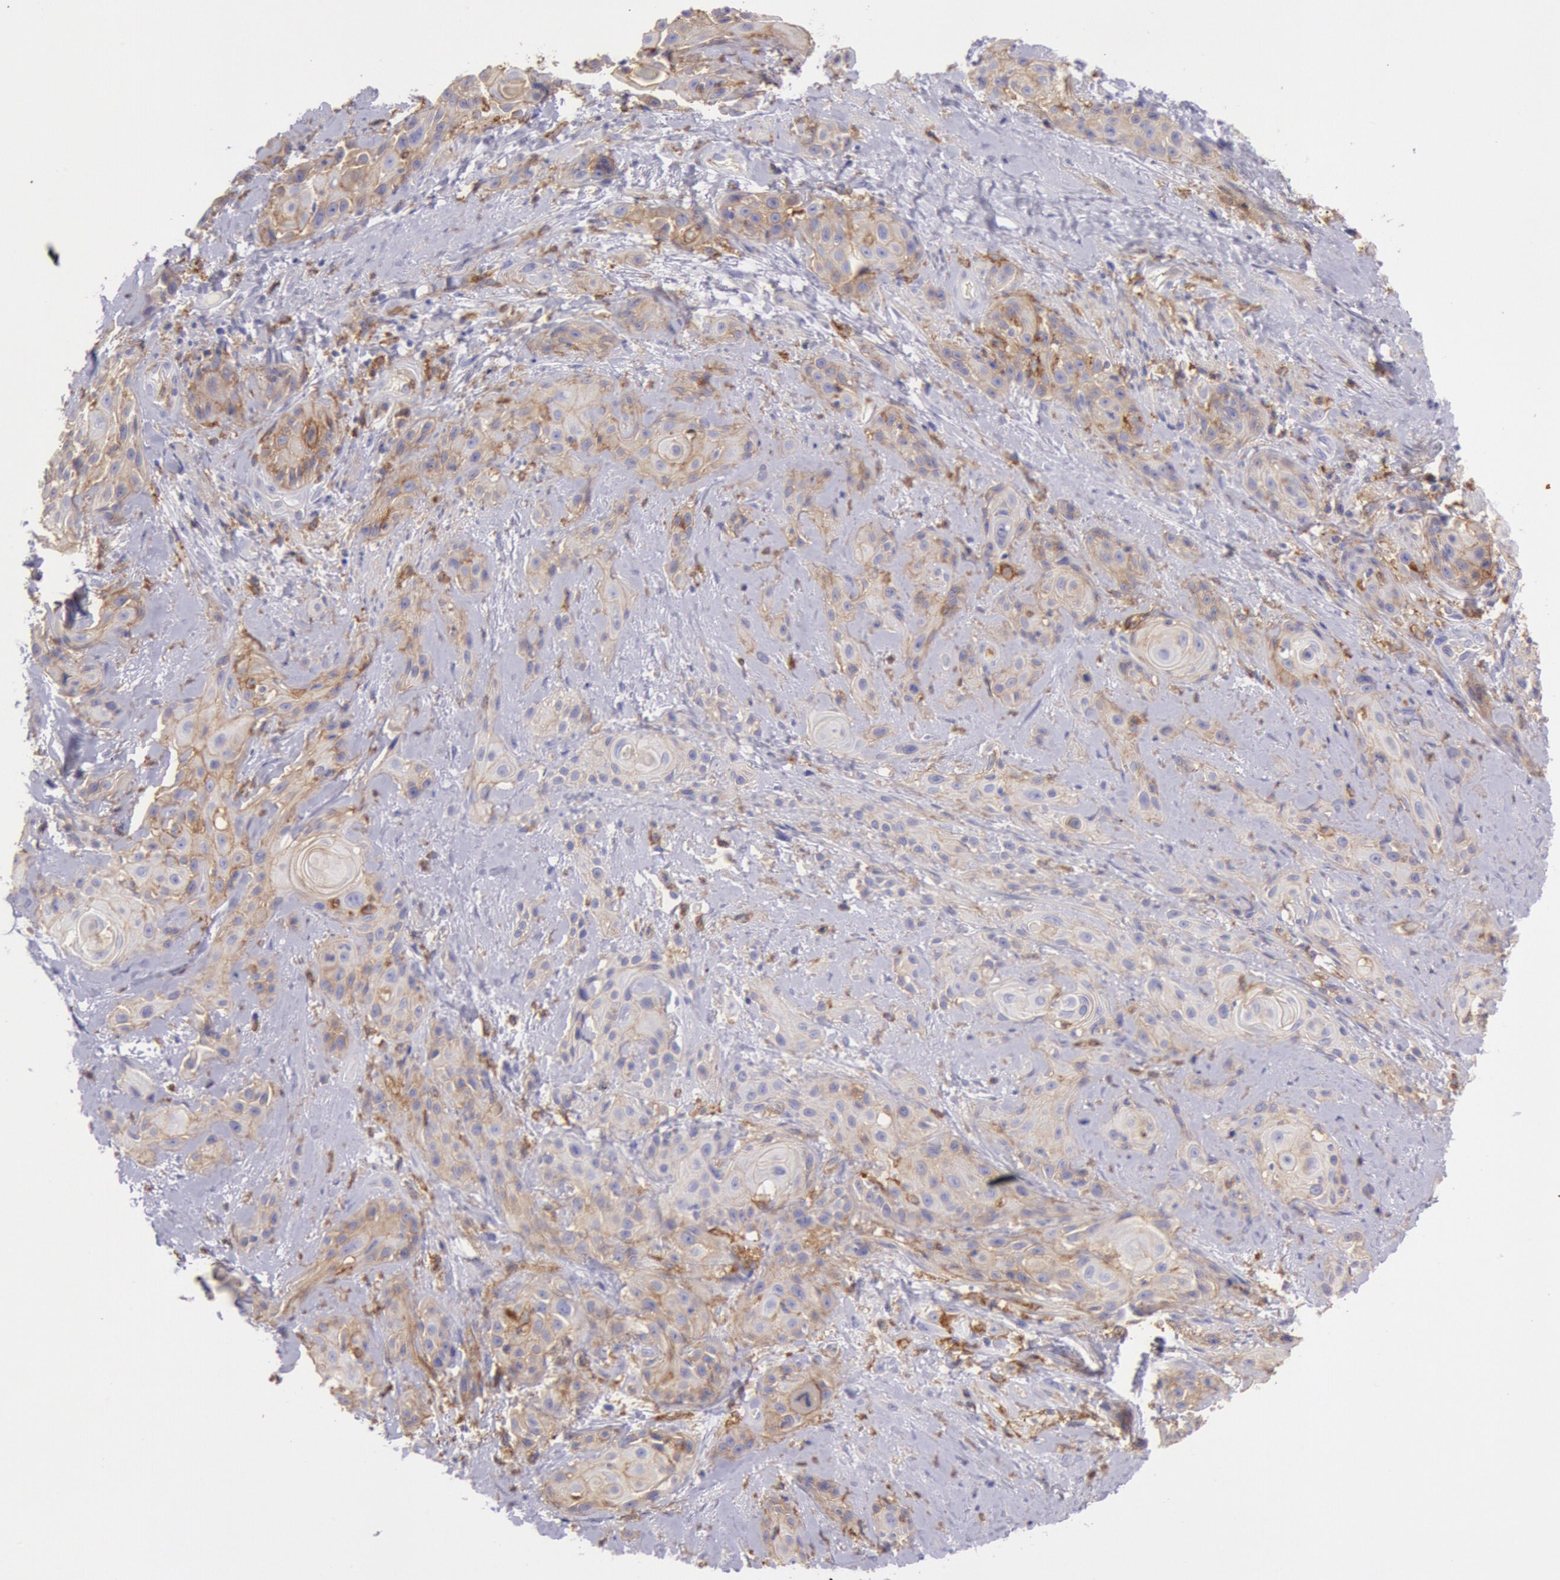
{"staining": {"intensity": "weak", "quantity": "<25%", "location": "cytoplasmic/membranous"}, "tissue": "skin cancer", "cell_type": "Tumor cells", "image_type": "cancer", "snomed": [{"axis": "morphology", "description": "Squamous cell carcinoma, NOS"}, {"axis": "topography", "description": "Skin"}, {"axis": "topography", "description": "Anal"}], "caption": "This is an immunohistochemistry image of skin cancer. There is no expression in tumor cells.", "gene": "LYN", "patient": {"sex": "male", "age": 64}}